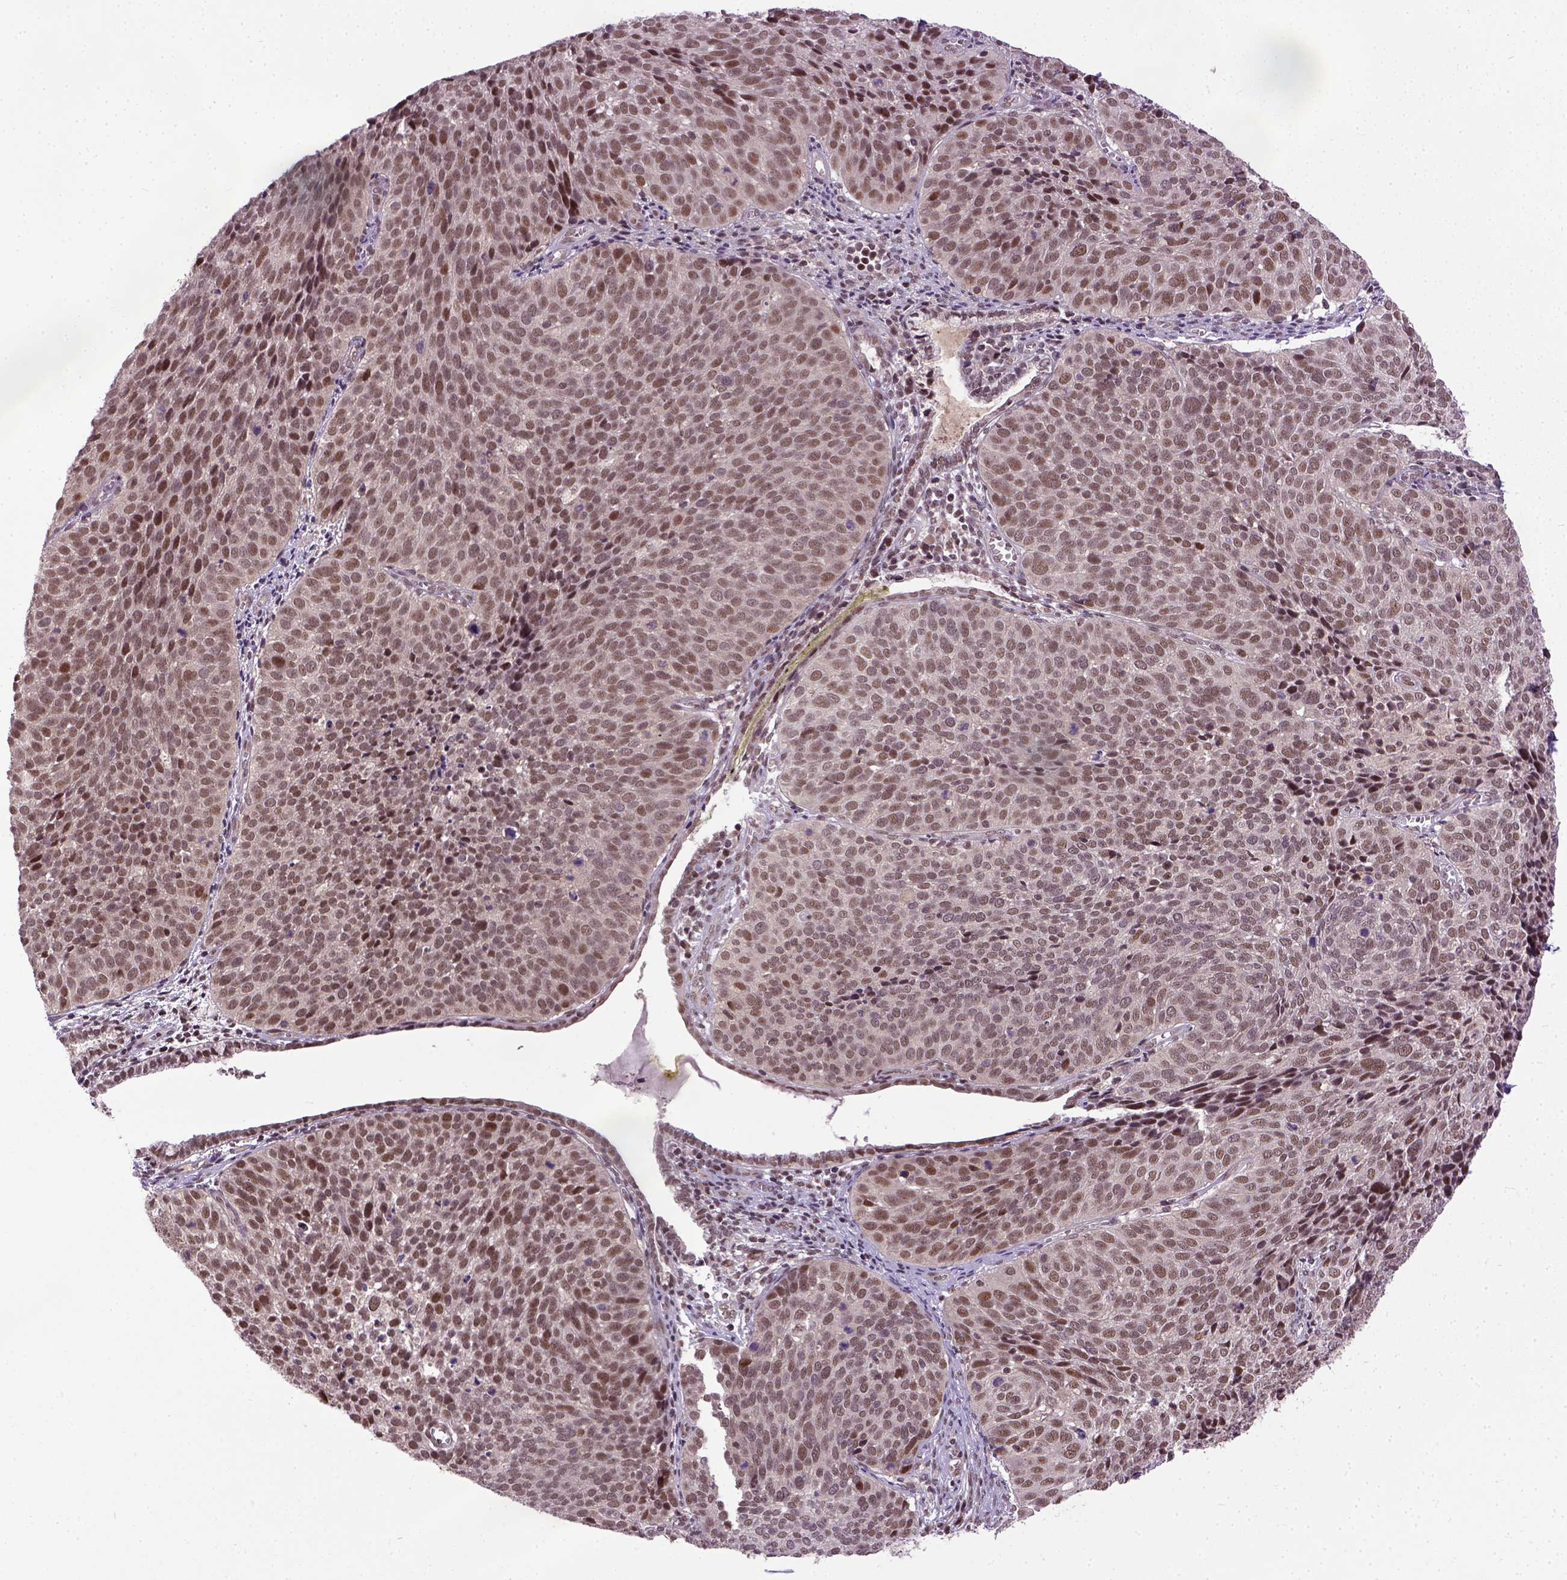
{"staining": {"intensity": "moderate", "quantity": ">75%", "location": "nuclear"}, "tissue": "cervical cancer", "cell_type": "Tumor cells", "image_type": "cancer", "snomed": [{"axis": "morphology", "description": "Squamous cell carcinoma, NOS"}, {"axis": "topography", "description": "Cervix"}], "caption": "Cervical squamous cell carcinoma stained for a protein demonstrates moderate nuclear positivity in tumor cells.", "gene": "UBA3", "patient": {"sex": "female", "age": 39}}